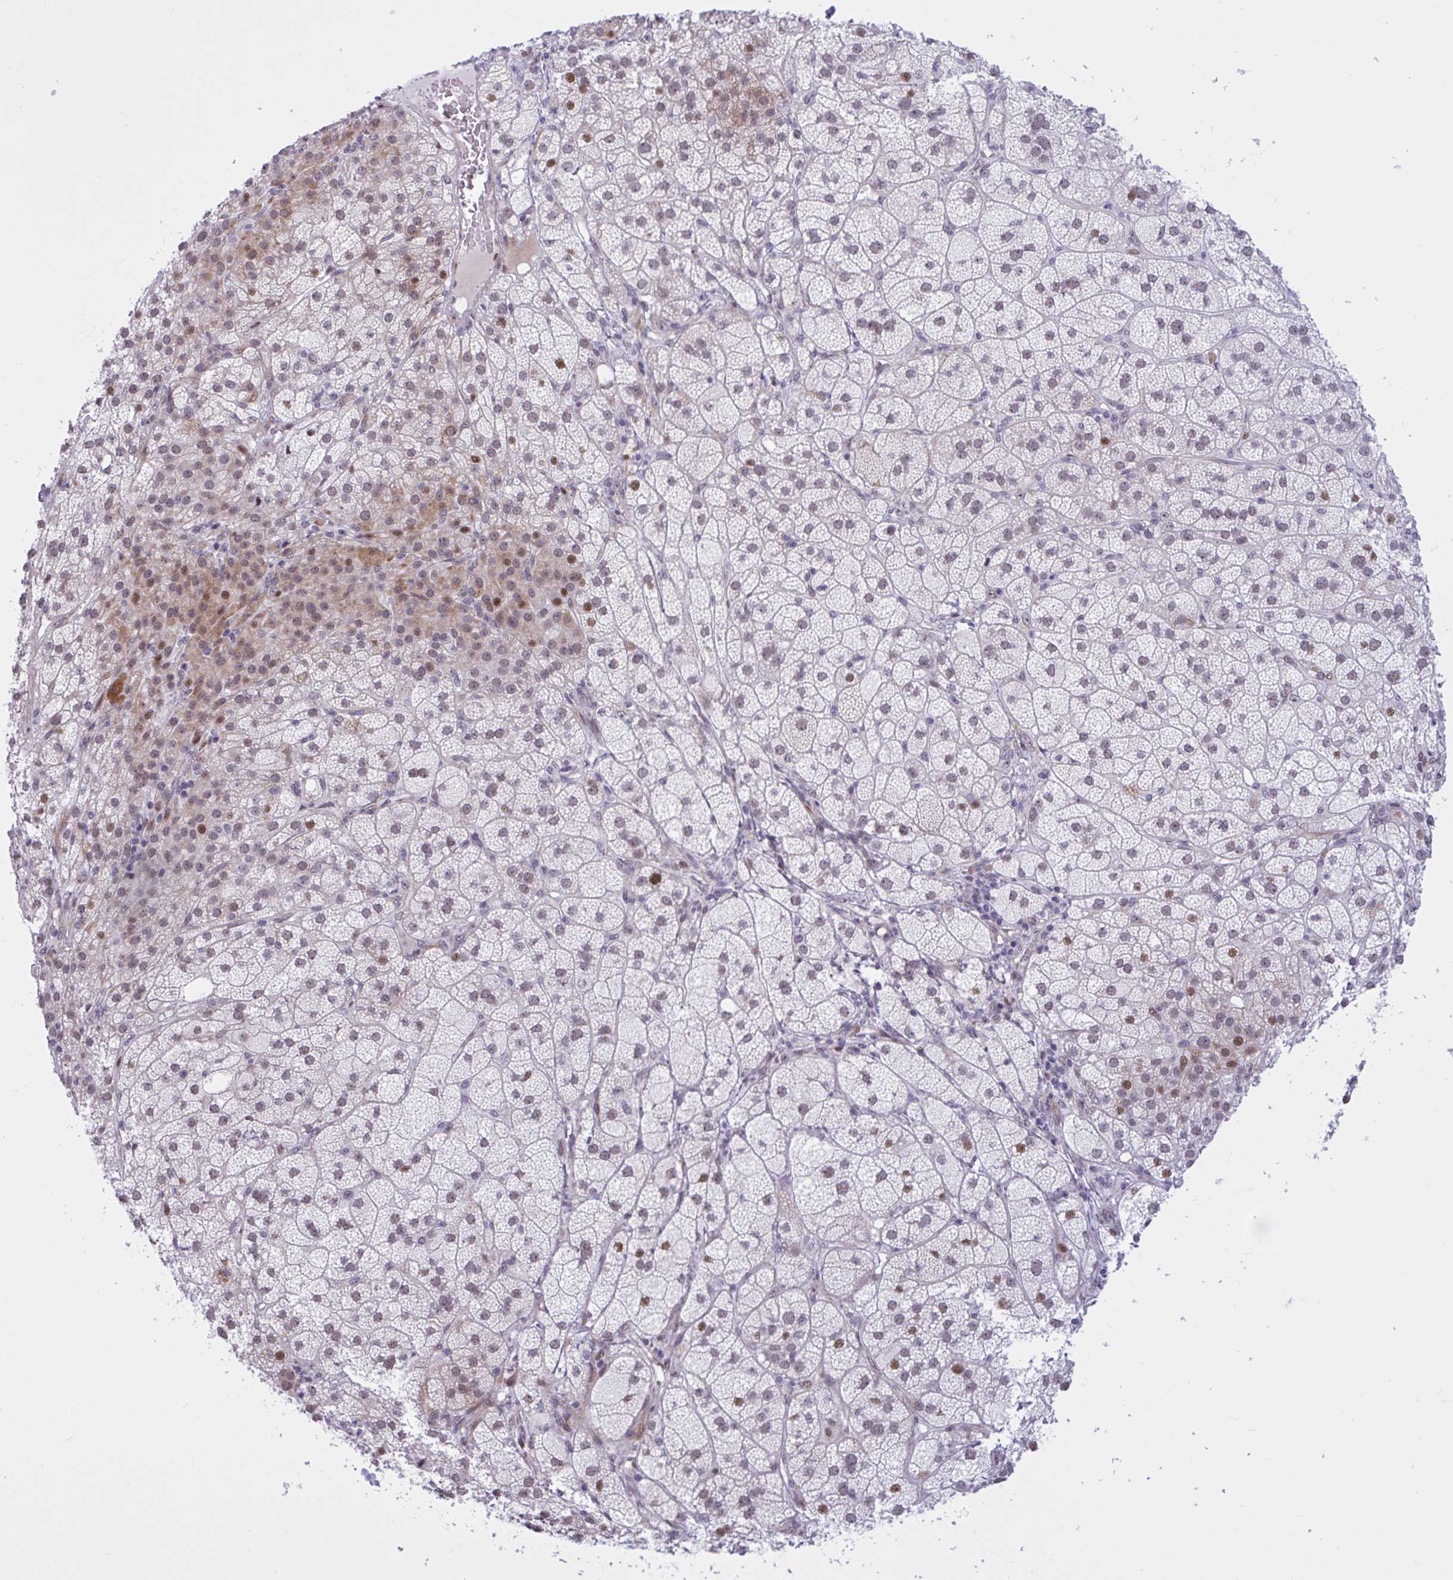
{"staining": {"intensity": "strong", "quantity": "25%-75%", "location": "cytoplasmic/membranous,nuclear"}, "tissue": "adrenal gland", "cell_type": "Glandular cells", "image_type": "normal", "snomed": [{"axis": "morphology", "description": "Normal tissue, NOS"}, {"axis": "topography", "description": "Adrenal gland"}], "caption": "DAB (3,3'-diaminobenzidine) immunohistochemical staining of unremarkable human adrenal gland shows strong cytoplasmic/membranous,nuclear protein expression in about 25%-75% of glandular cells. (DAB IHC, brown staining for protein, blue staining for nuclei).", "gene": "RBL1", "patient": {"sex": "female", "age": 60}}